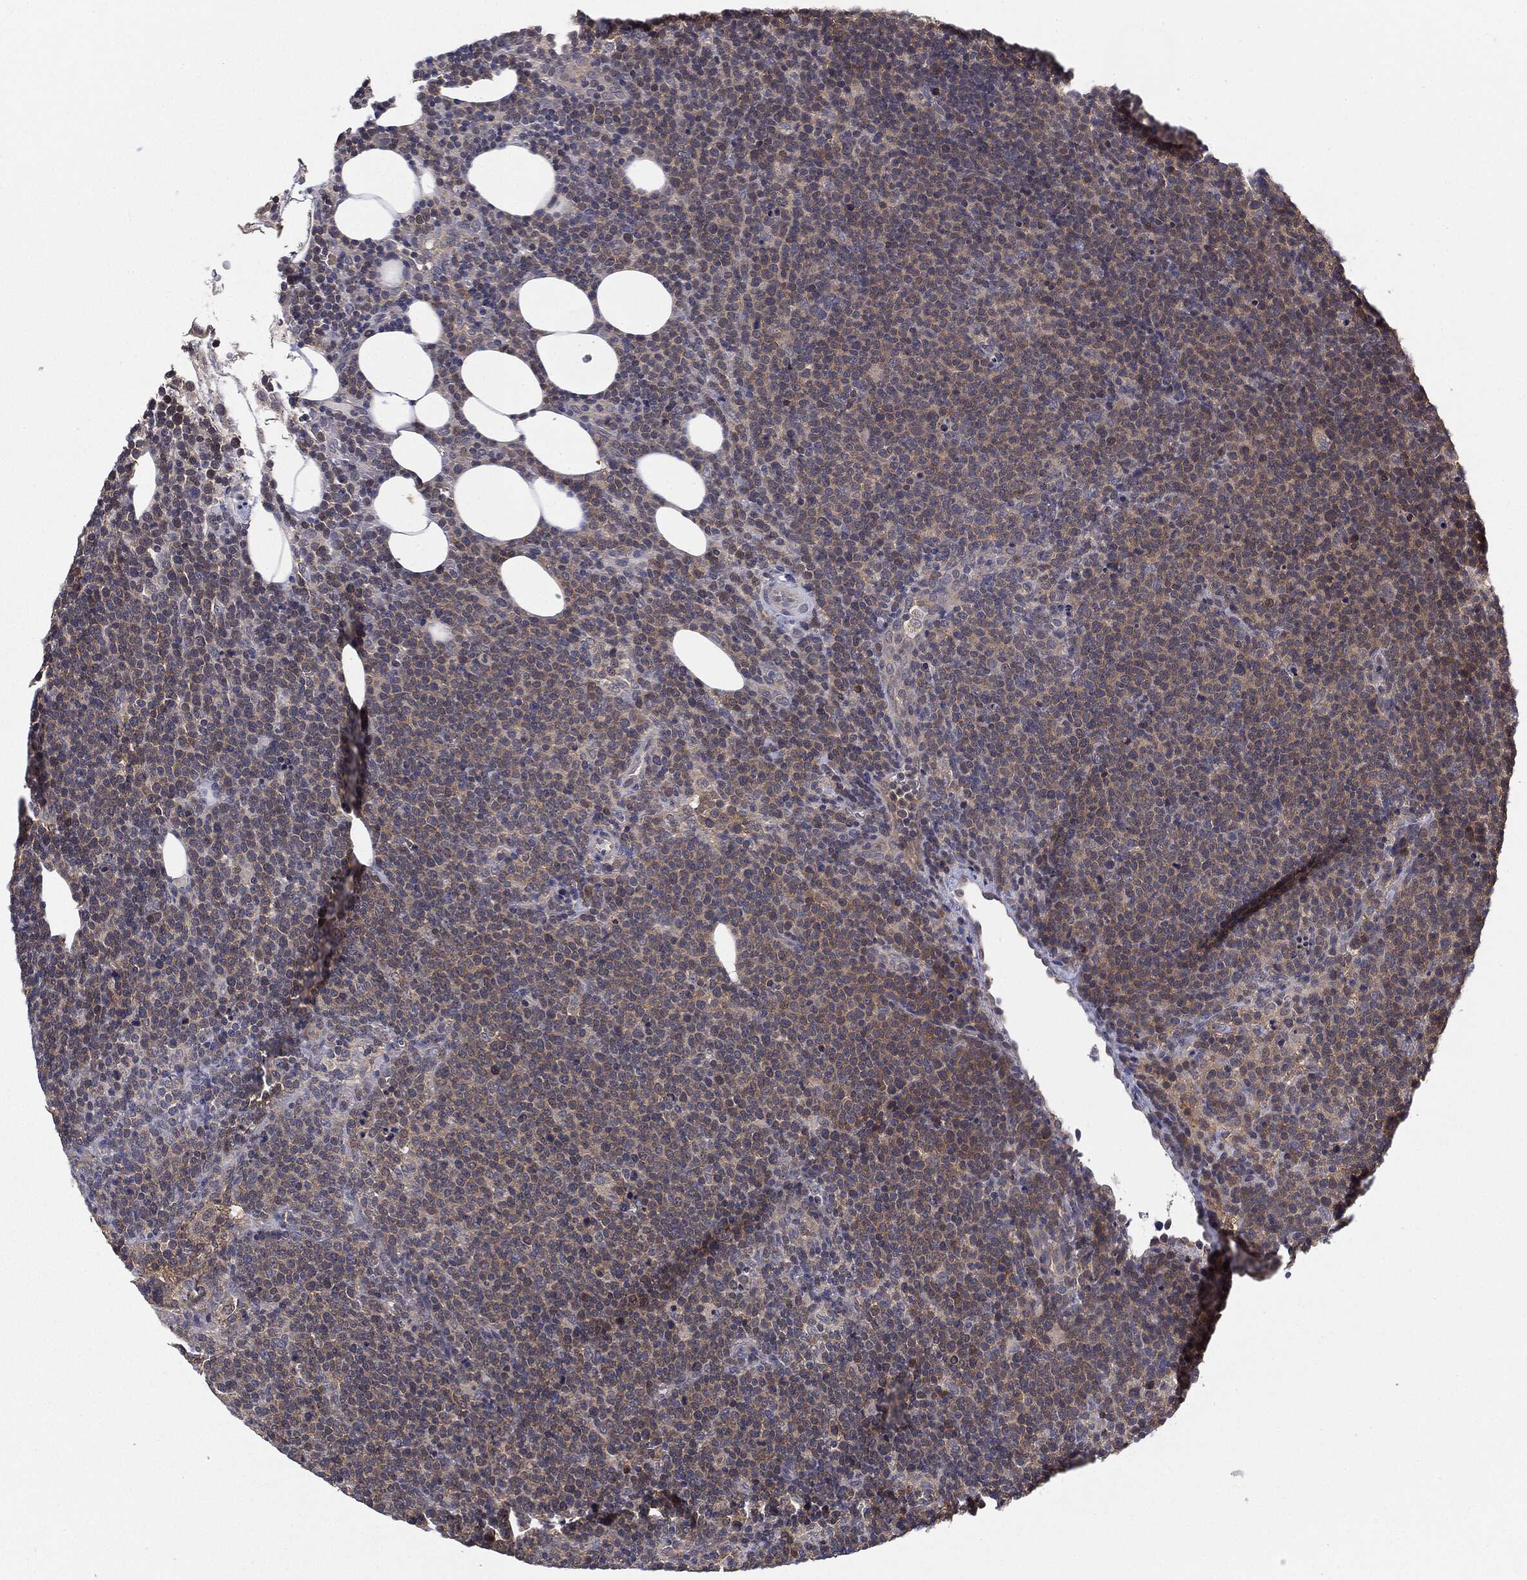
{"staining": {"intensity": "negative", "quantity": "none", "location": "none"}, "tissue": "lymphoma", "cell_type": "Tumor cells", "image_type": "cancer", "snomed": [{"axis": "morphology", "description": "Malignant lymphoma, non-Hodgkin's type, High grade"}, {"axis": "topography", "description": "Lymph node"}], "caption": "Immunohistochemistry (IHC) of human lymphoma displays no expression in tumor cells. (DAB IHC, high magnification).", "gene": "KRT7", "patient": {"sex": "male", "age": 61}}